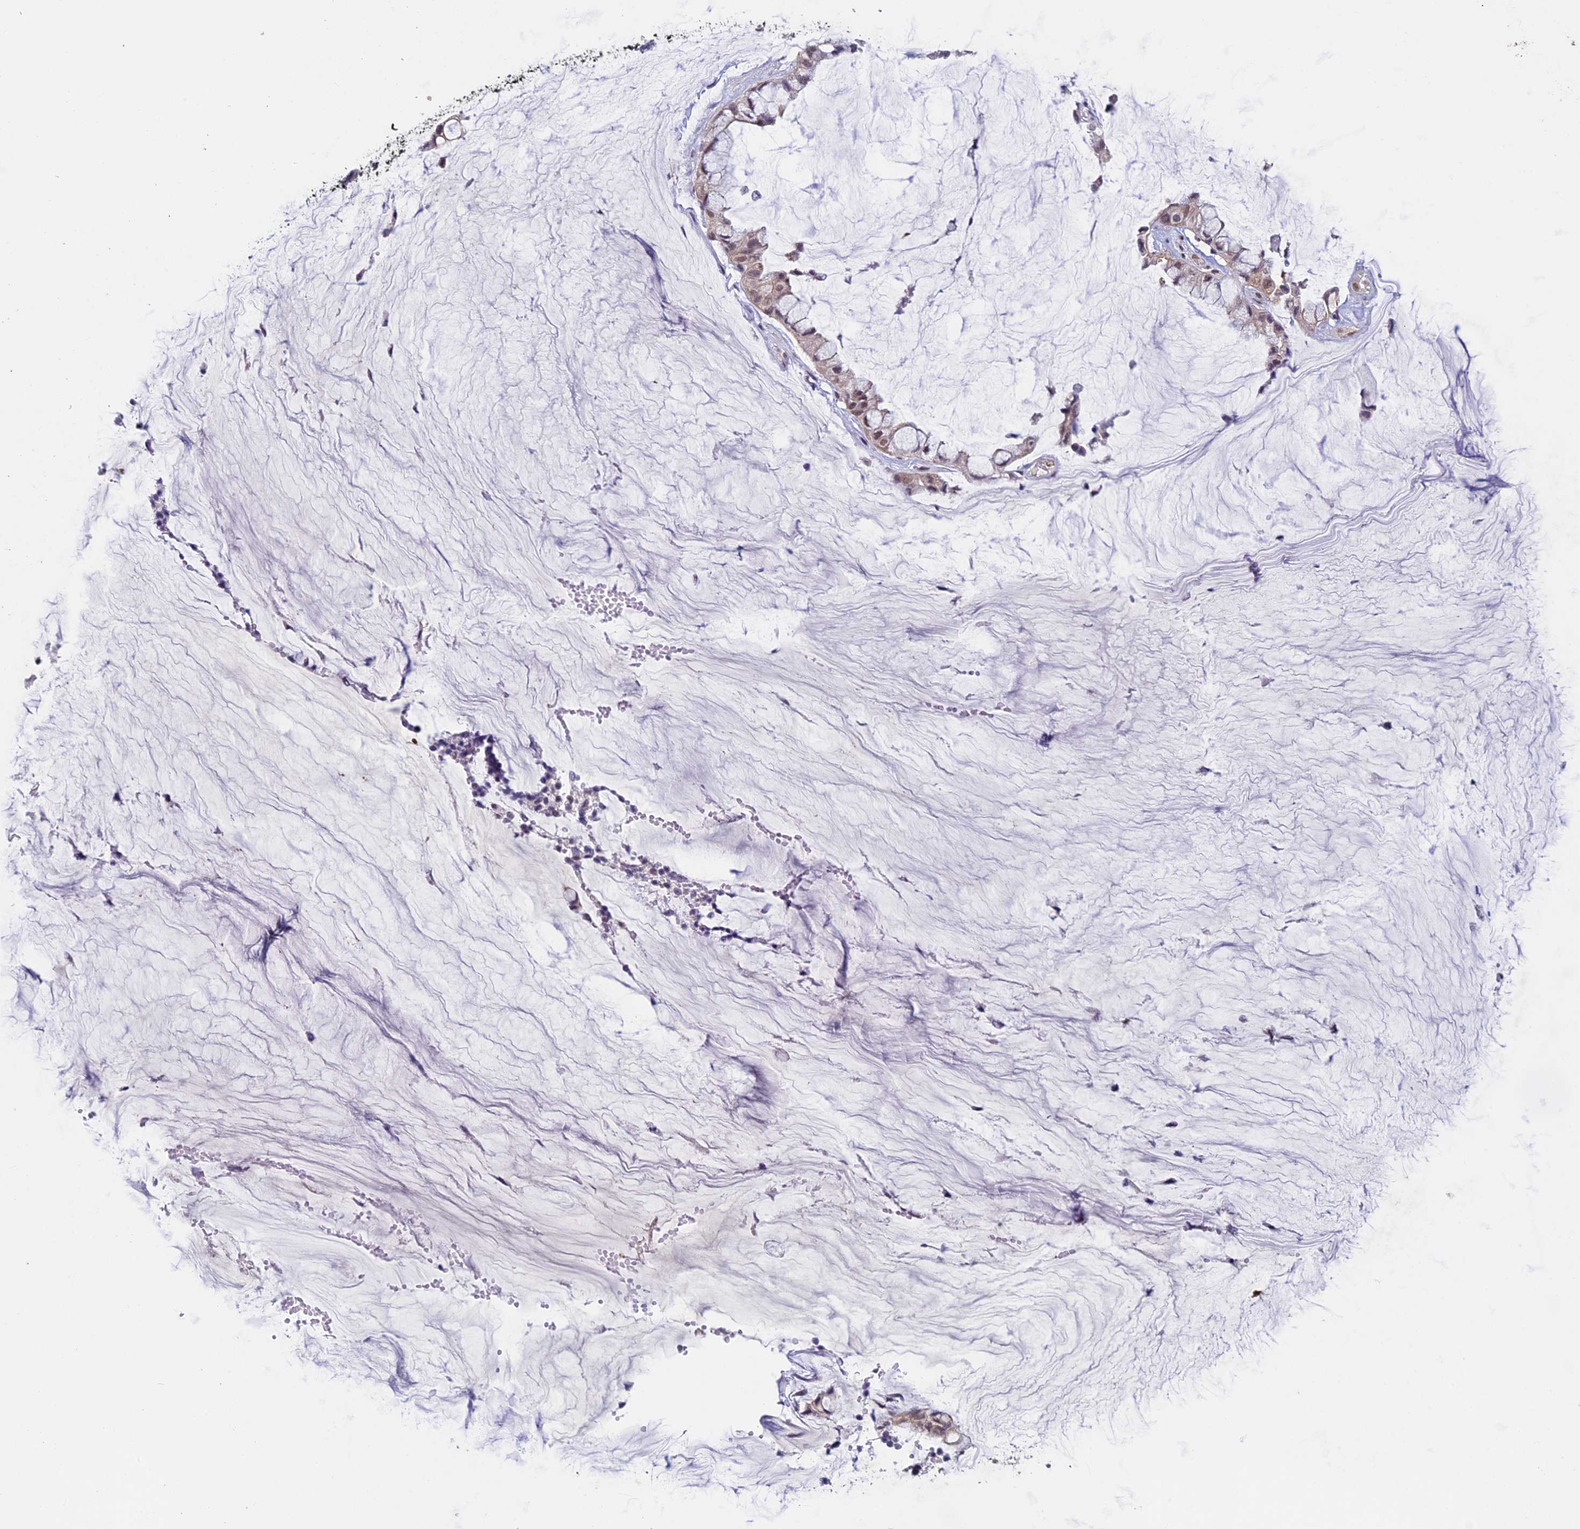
{"staining": {"intensity": "weak", "quantity": "25%-75%", "location": "cytoplasmic/membranous,nuclear"}, "tissue": "ovarian cancer", "cell_type": "Tumor cells", "image_type": "cancer", "snomed": [{"axis": "morphology", "description": "Cystadenocarcinoma, mucinous, NOS"}, {"axis": "topography", "description": "Ovary"}], "caption": "Human ovarian mucinous cystadenocarcinoma stained with a protein marker displays weak staining in tumor cells.", "gene": "RNF40", "patient": {"sex": "female", "age": 39}}